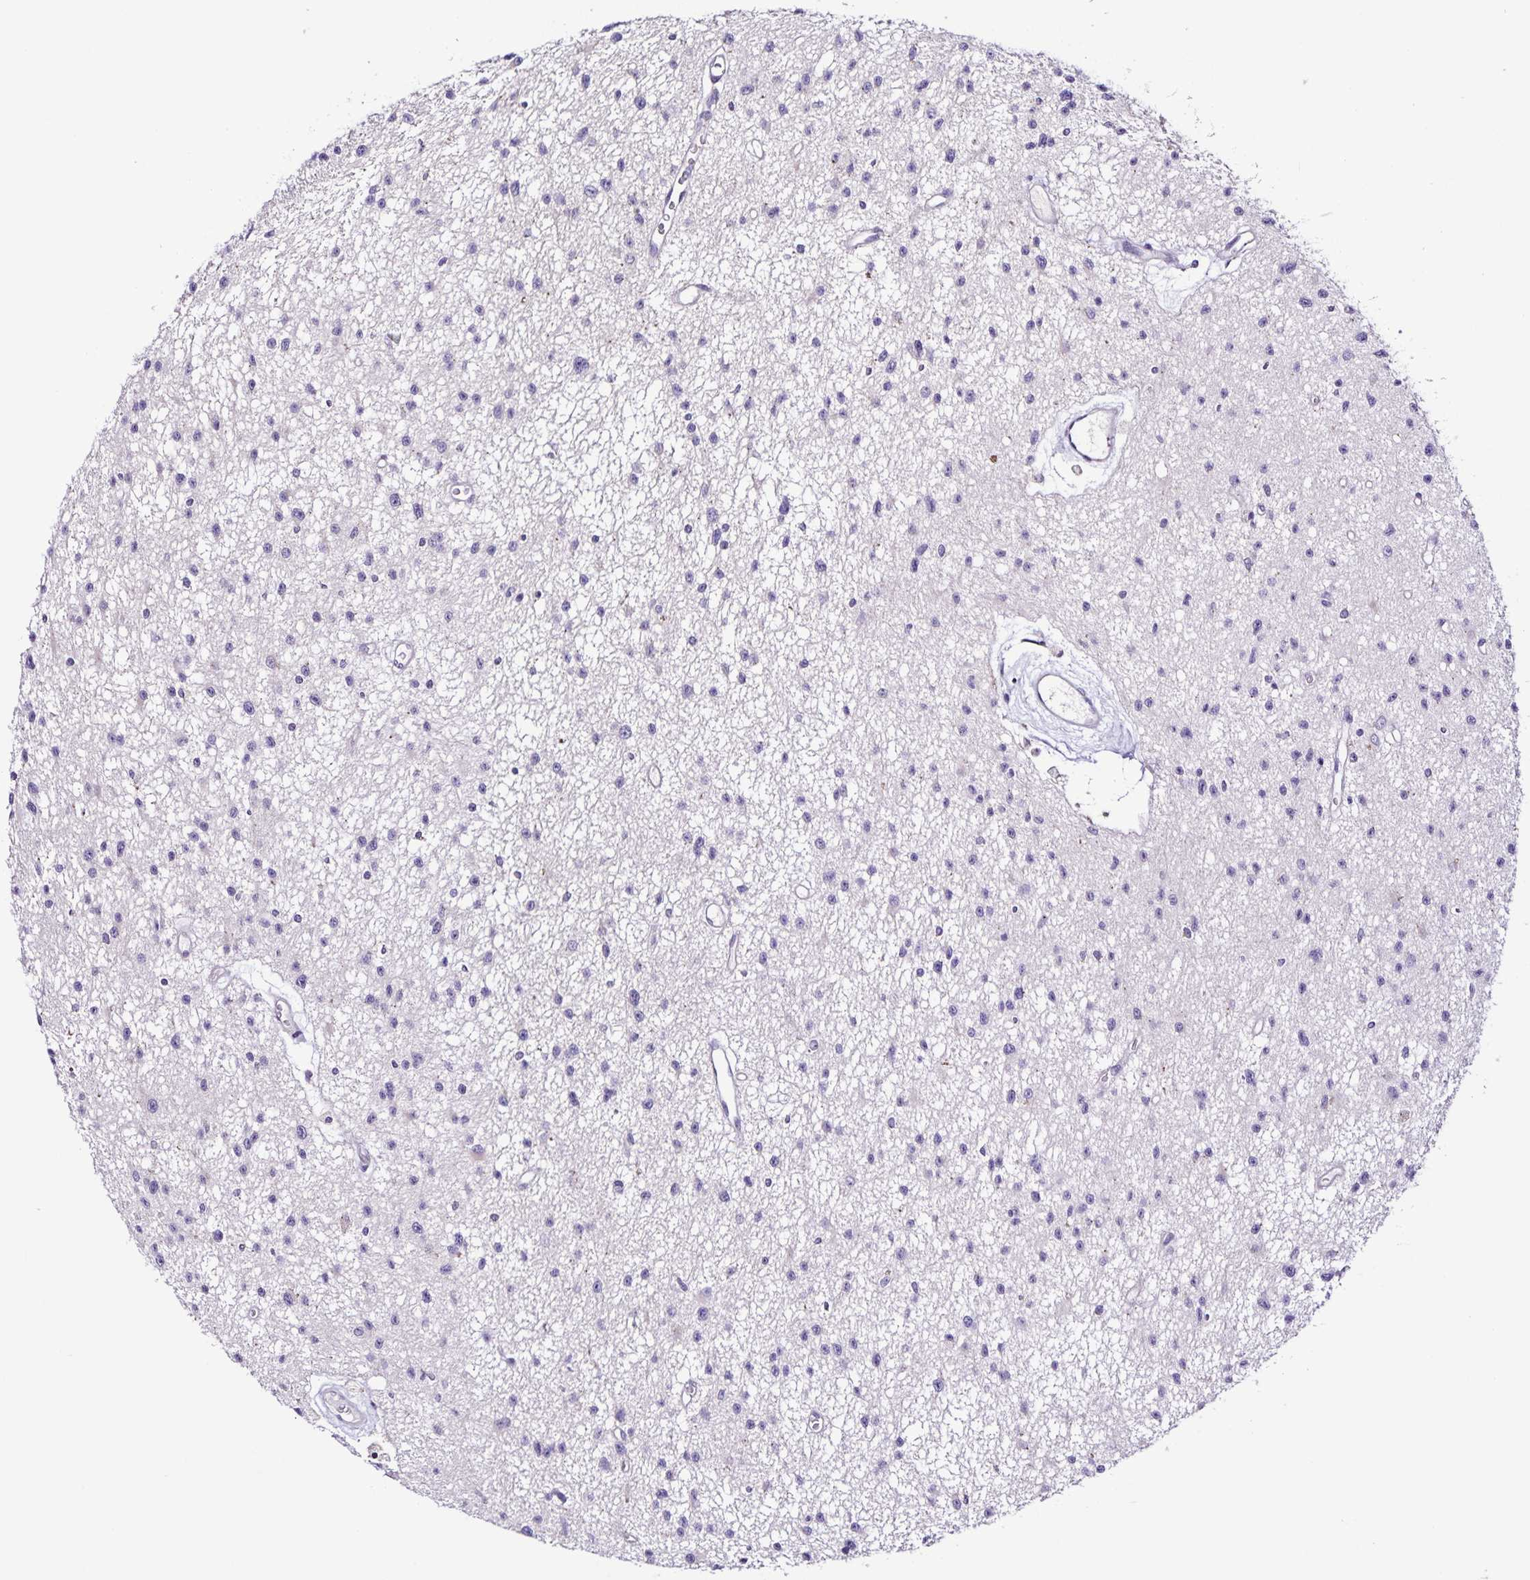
{"staining": {"intensity": "negative", "quantity": "none", "location": "none"}, "tissue": "glioma", "cell_type": "Tumor cells", "image_type": "cancer", "snomed": [{"axis": "morphology", "description": "Glioma, malignant, Low grade"}, {"axis": "topography", "description": "Brain"}], "caption": "A high-resolution histopathology image shows immunohistochemistry (IHC) staining of glioma, which reveals no significant expression in tumor cells.", "gene": "OSBPL5", "patient": {"sex": "male", "age": 43}}